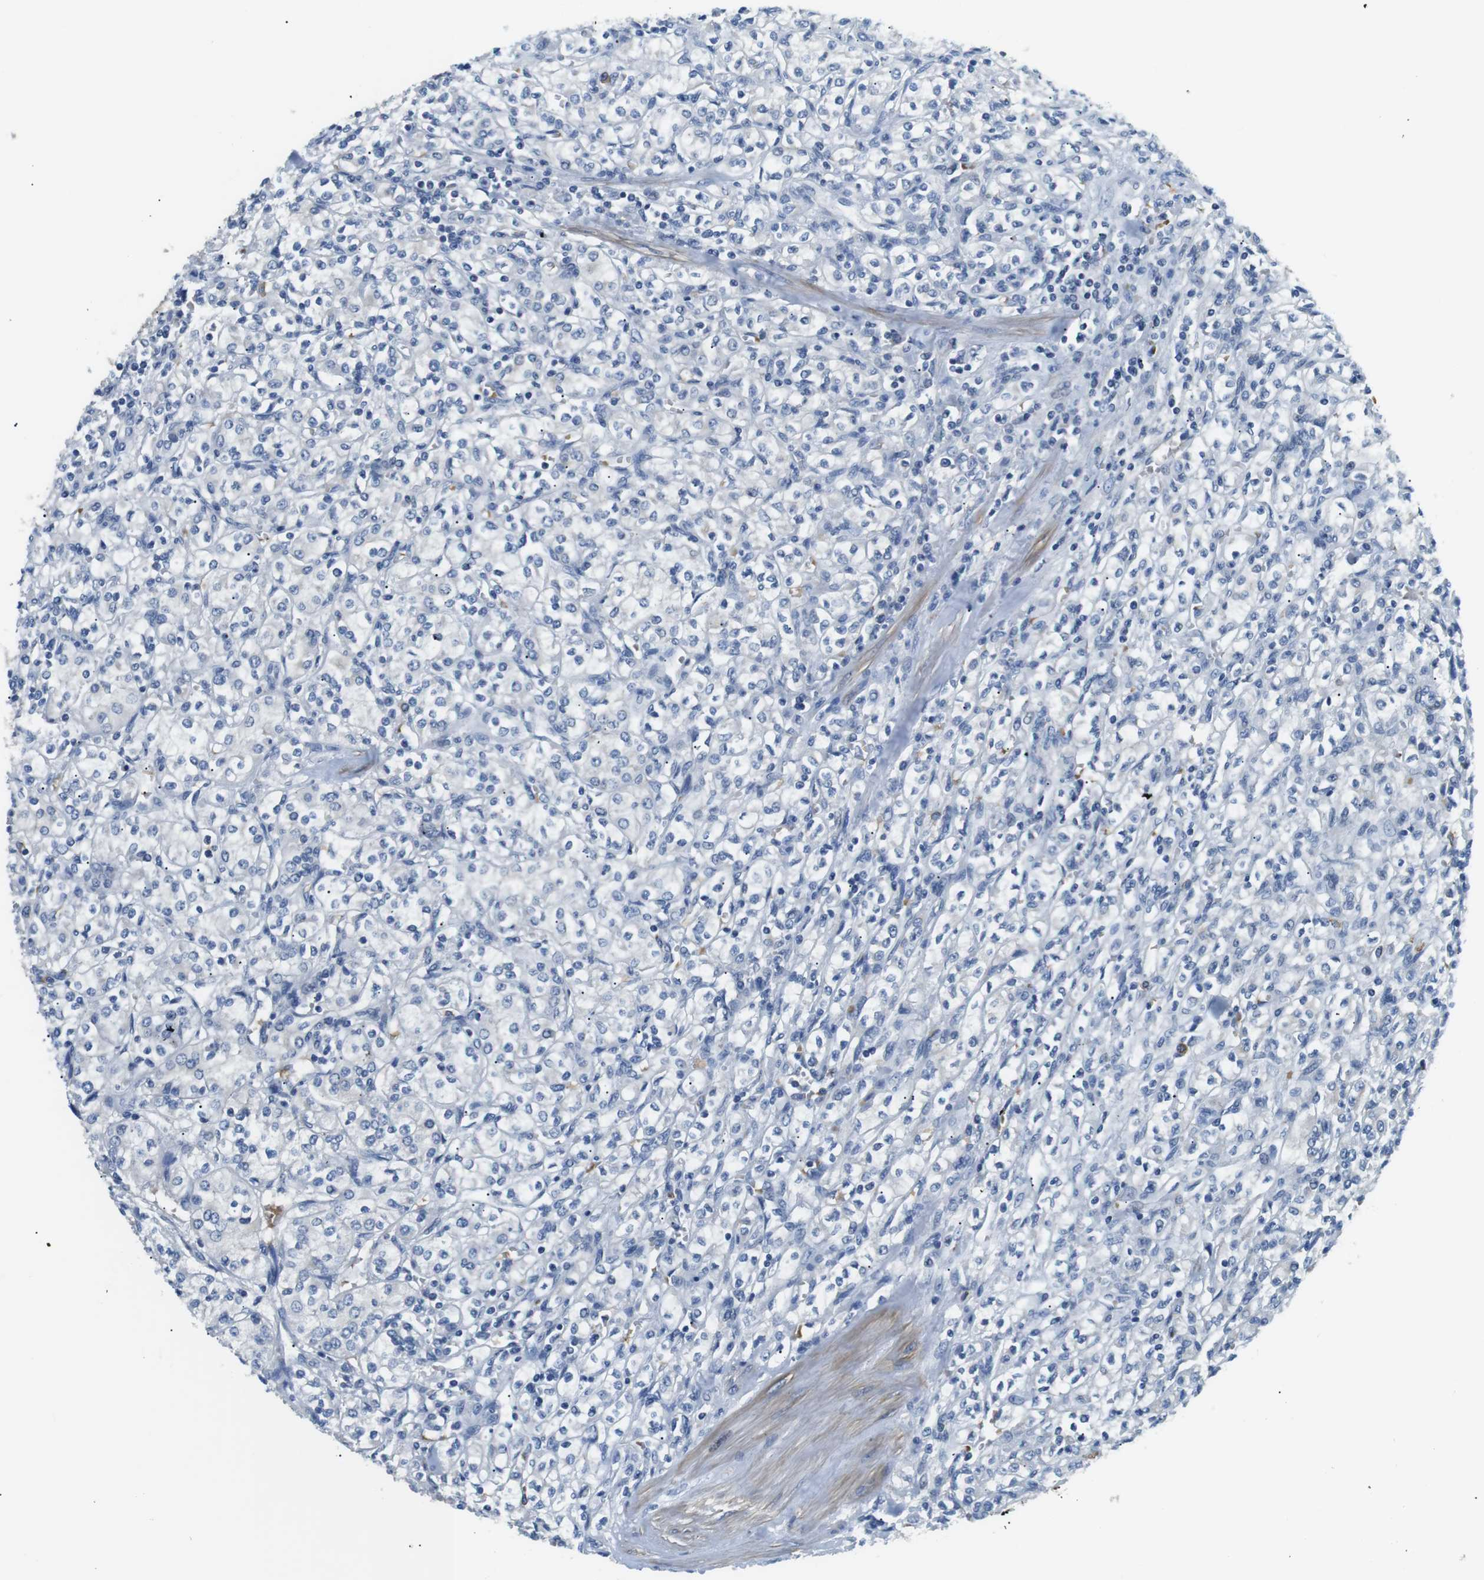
{"staining": {"intensity": "negative", "quantity": "none", "location": "none"}, "tissue": "renal cancer", "cell_type": "Tumor cells", "image_type": "cancer", "snomed": [{"axis": "morphology", "description": "Adenocarcinoma, NOS"}, {"axis": "topography", "description": "Kidney"}], "caption": "Immunohistochemical staining of human renal cancer reveals no significant staining in tumor cells.", "gene": "WSCD1", "patient": {"sex": "male", "age": 77}}